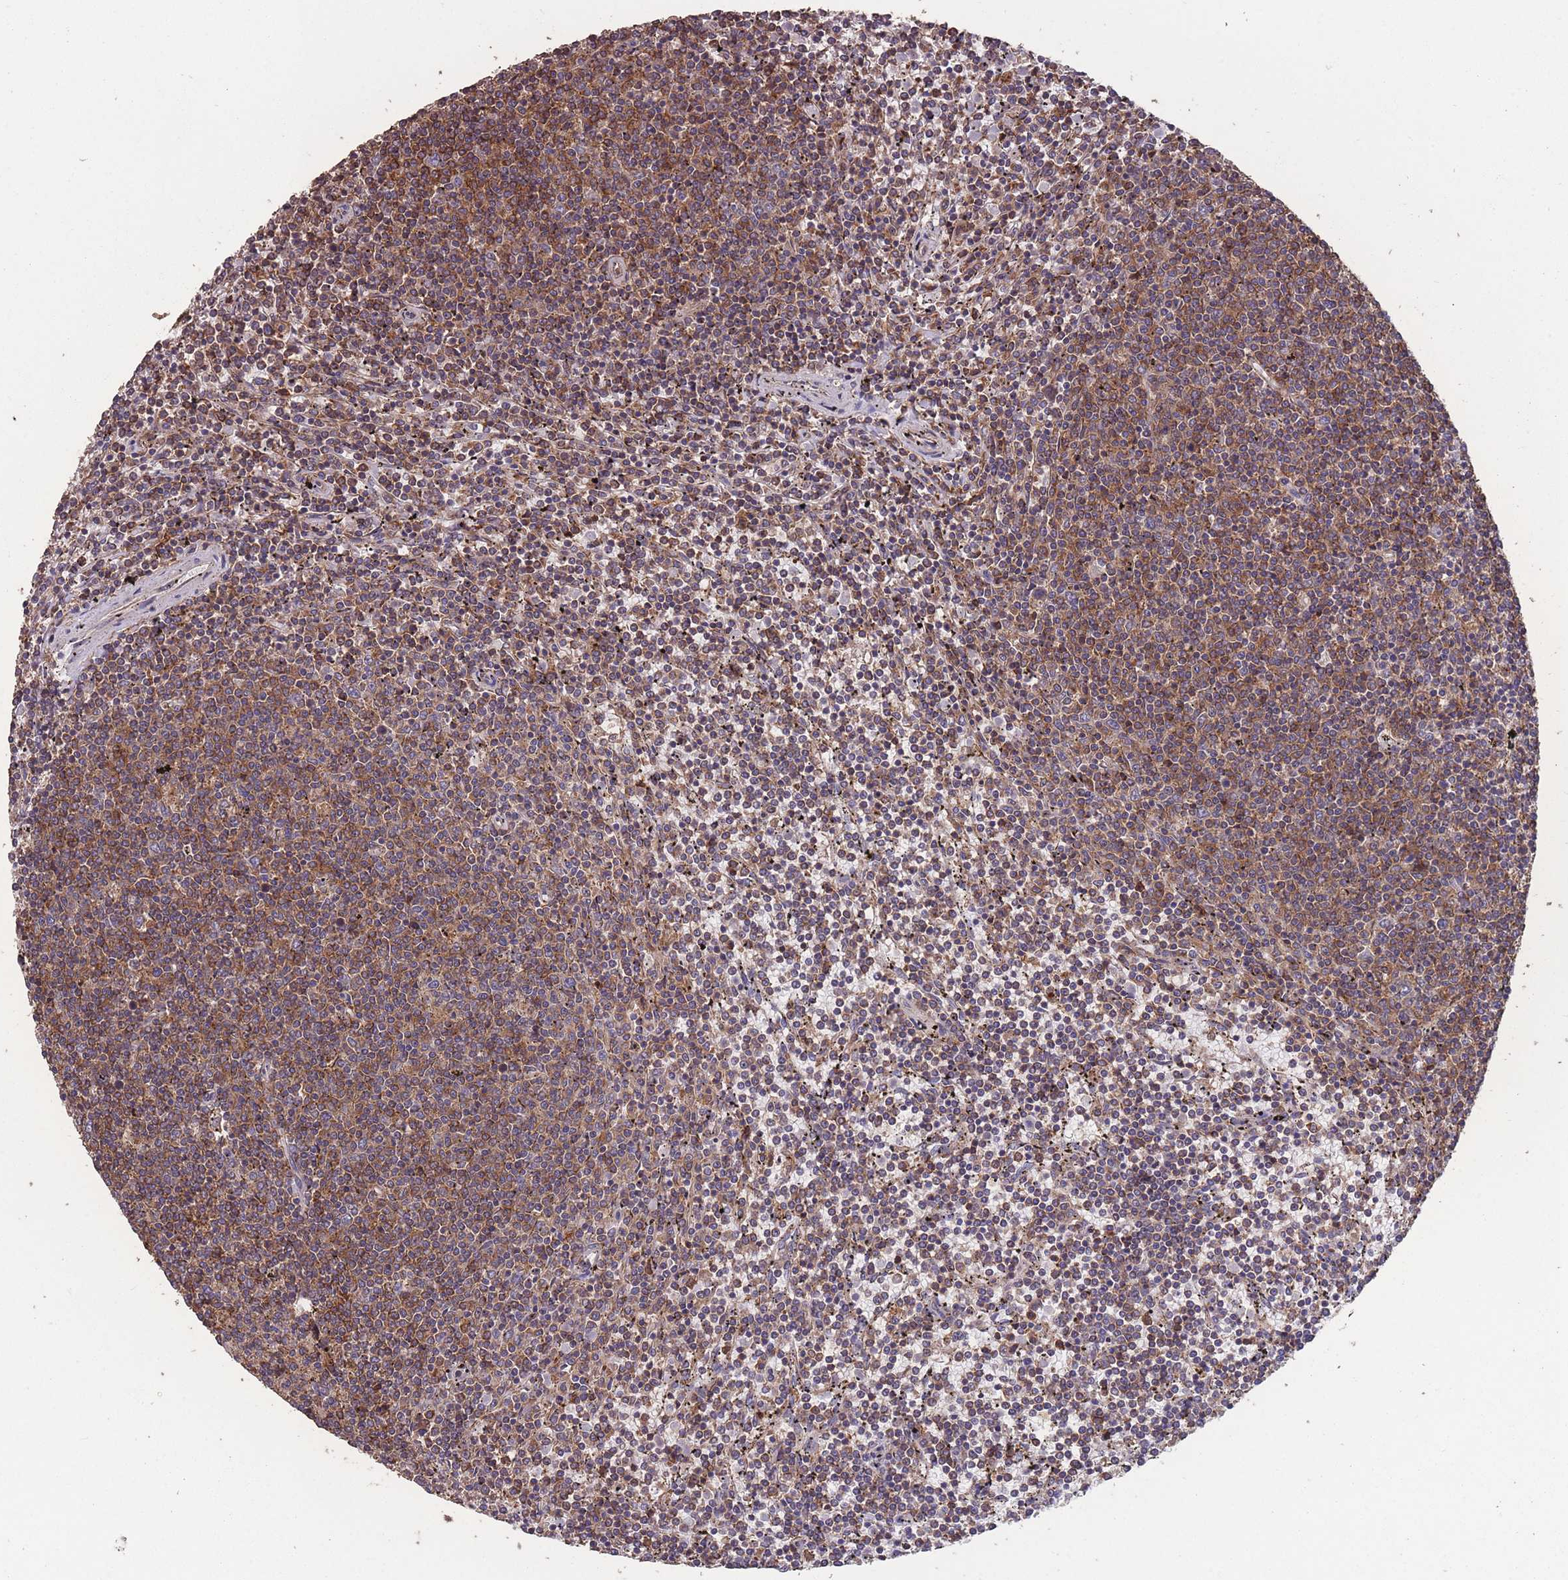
{"staining": {"intensity": "moderate", "quantity": ">75%", "location": "cytoplasmic/membranous"}, "tissue": "lymphoma", "cell_type": "Tumor cells", "image_type": "cancer", "snomed": [{"axis": "morphology", "description": "Malignant lymphoma, non-Hodgkin's type, Low grade"}, {"axis": "topography", "description": "Spleen"}], "caption": "Protein analysis of malignant lymphoma, non-Hodgkin's type (low-grade) tissue shows moderate cytoplasmic/membranous positivity in about >75% of tumor cells. The staining was performed using DAB (3,3'-diaminobenzidine), with brown indicating positive protein expression. Nuclei are stained blue with hematoxylin.", "gene": "NUDT21", "patient": {"sex": "female", "age": 50}}